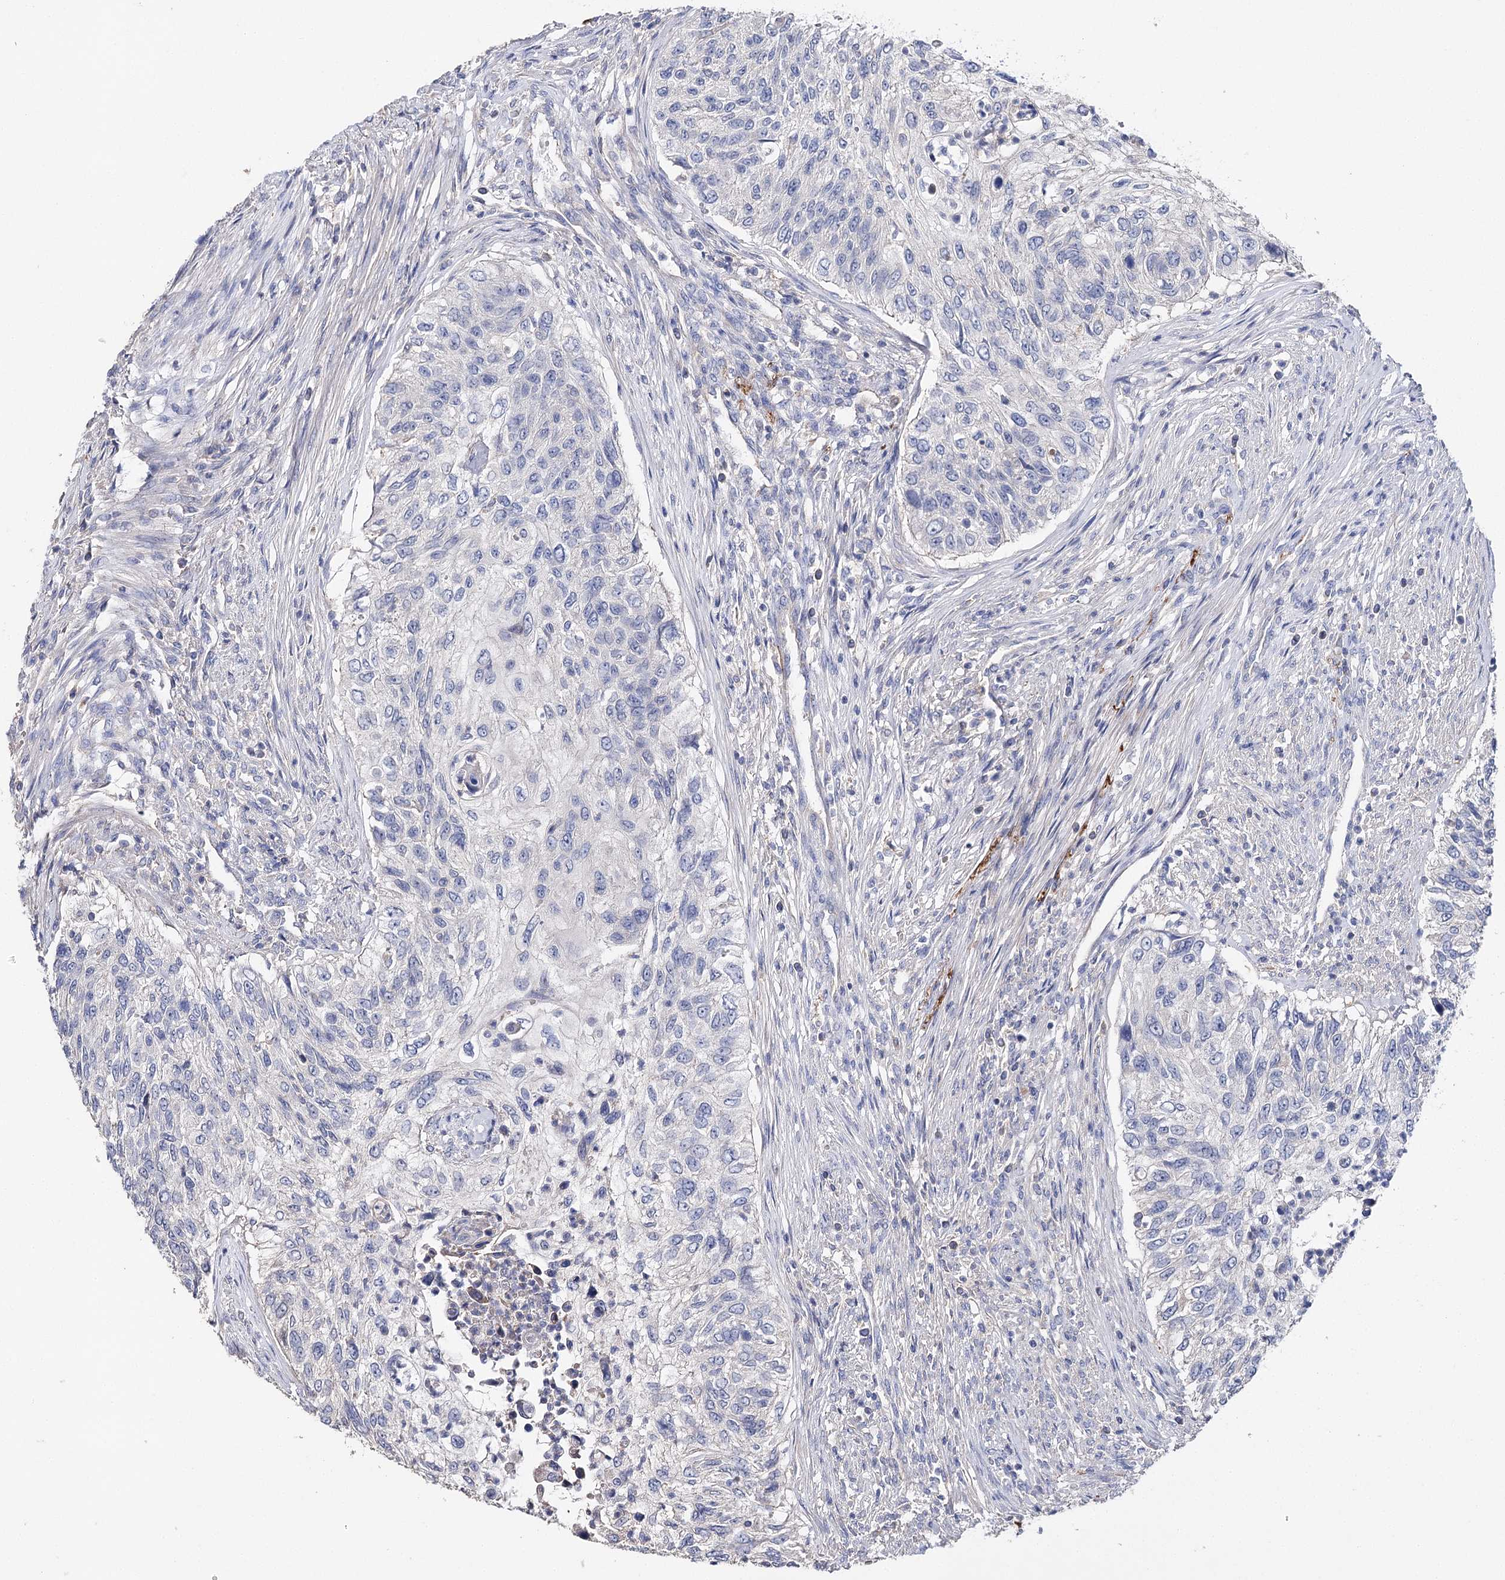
{"staining": {"intensity": "negative", "quantity": "none", "location": "none"}, "tissue": "urothelial cancer", "cell_type": "Tumor cells", "image_type": "cancer", "snomed": [{"axis": "morphology", "description": "Urothelial carcinoma, High grade"}, {"axis": "topography", "description": "Urinary bladder"}], "caption": "Human urothelial cancer stained for a protein using immunohistochemistry (IHC) displays no expression in tumor cells.", "gene": "EPYC", "patient": {"sex": "female", "age": 60}}